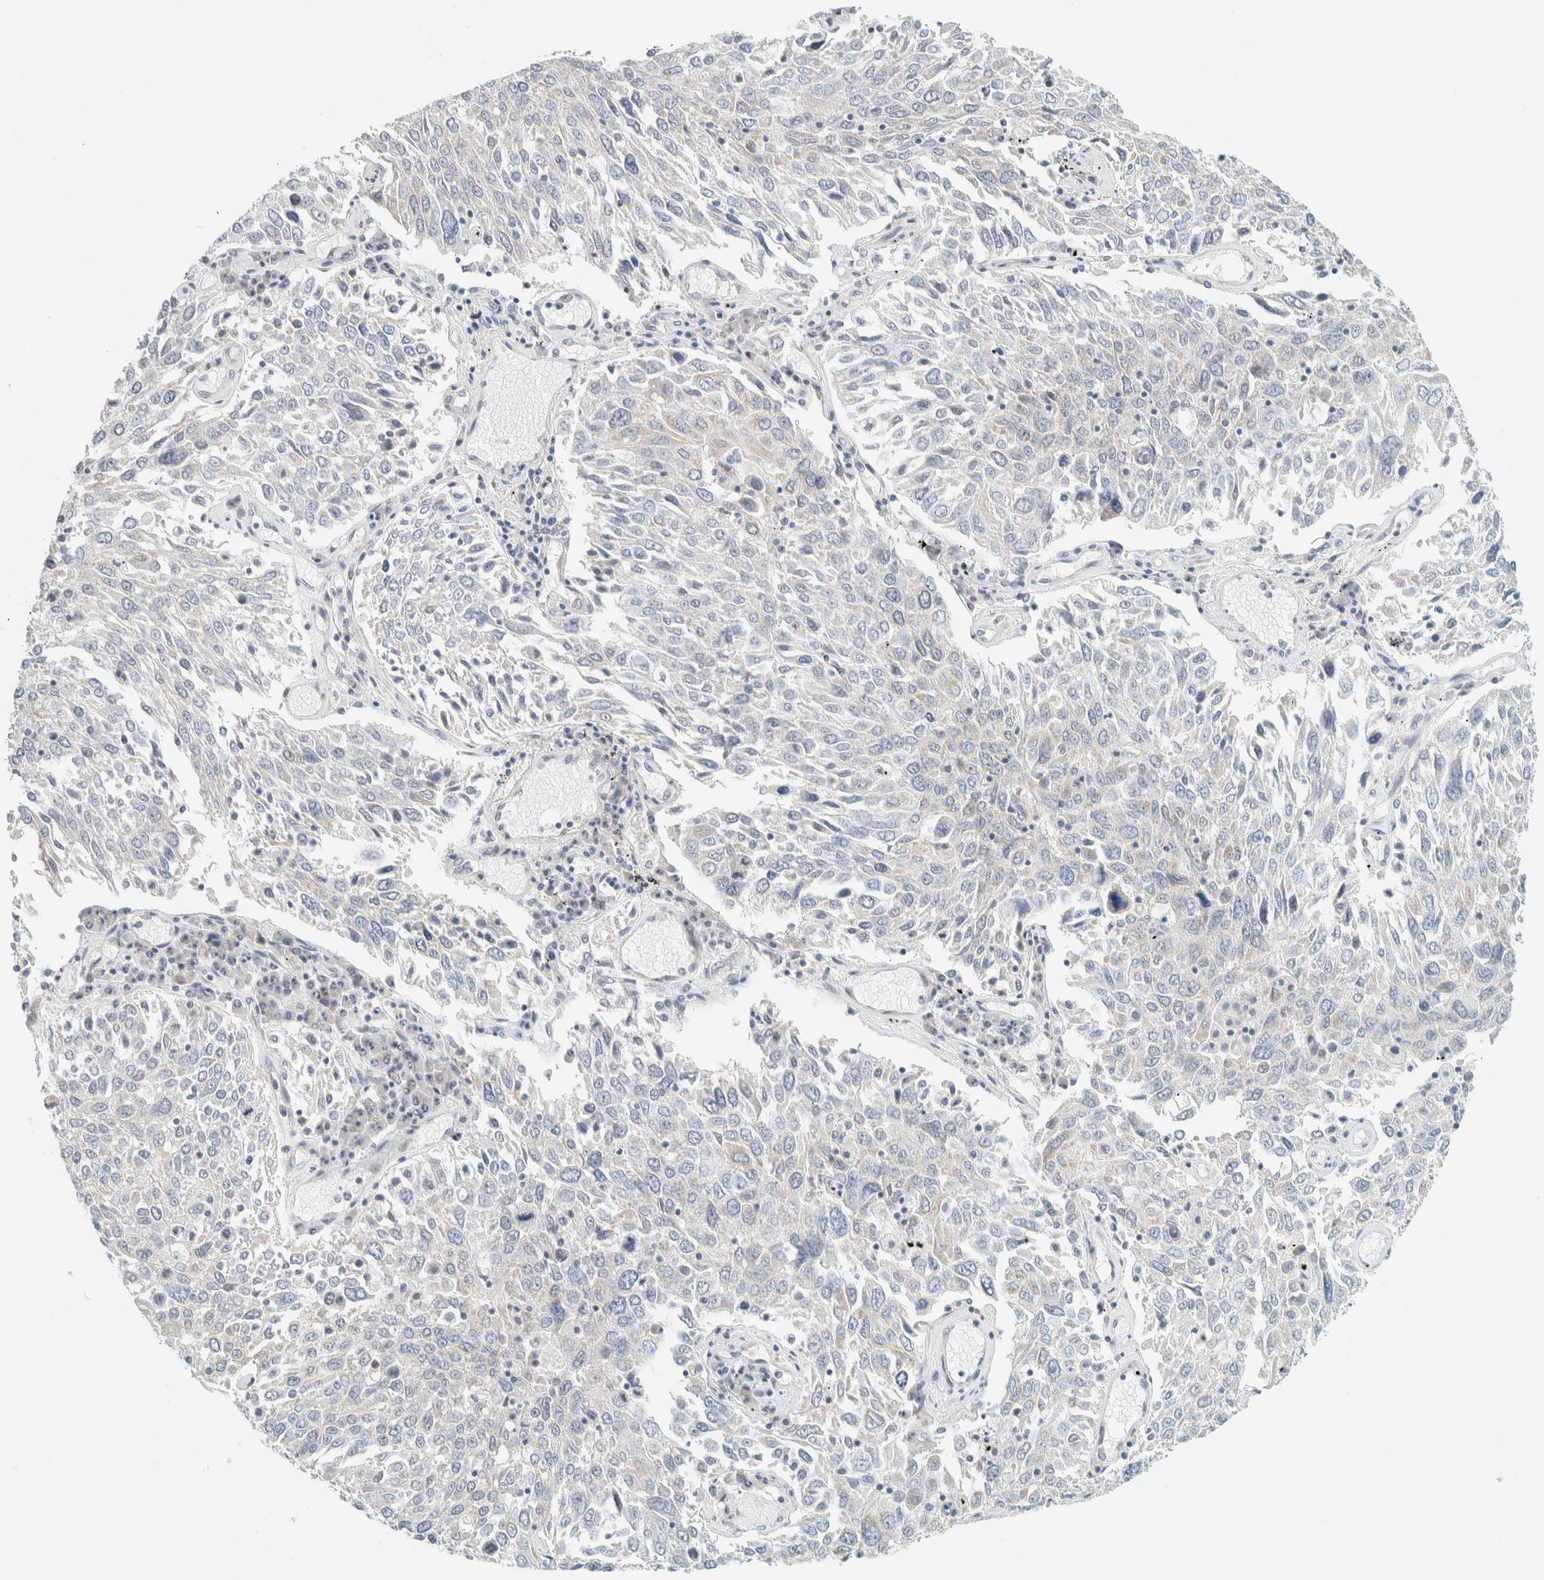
{"staining": {"intensity": "negative", "quantity": "none", "location": "none"}, "tissue": "lung cancer", "cell_type": "Tumor cells", "image_type": "cancer", "snomed": [{"axis": "morphology", "description": "Squamous cell carcinoma, NOS"}, {"axis": "topography", "description": "Lung"}], "caption": "Tumor cells show no significant protein positivity in lung cancer.", "gene": "PTGES3L-AARSD1", "patient": {"sex": "male", "age": 65}}